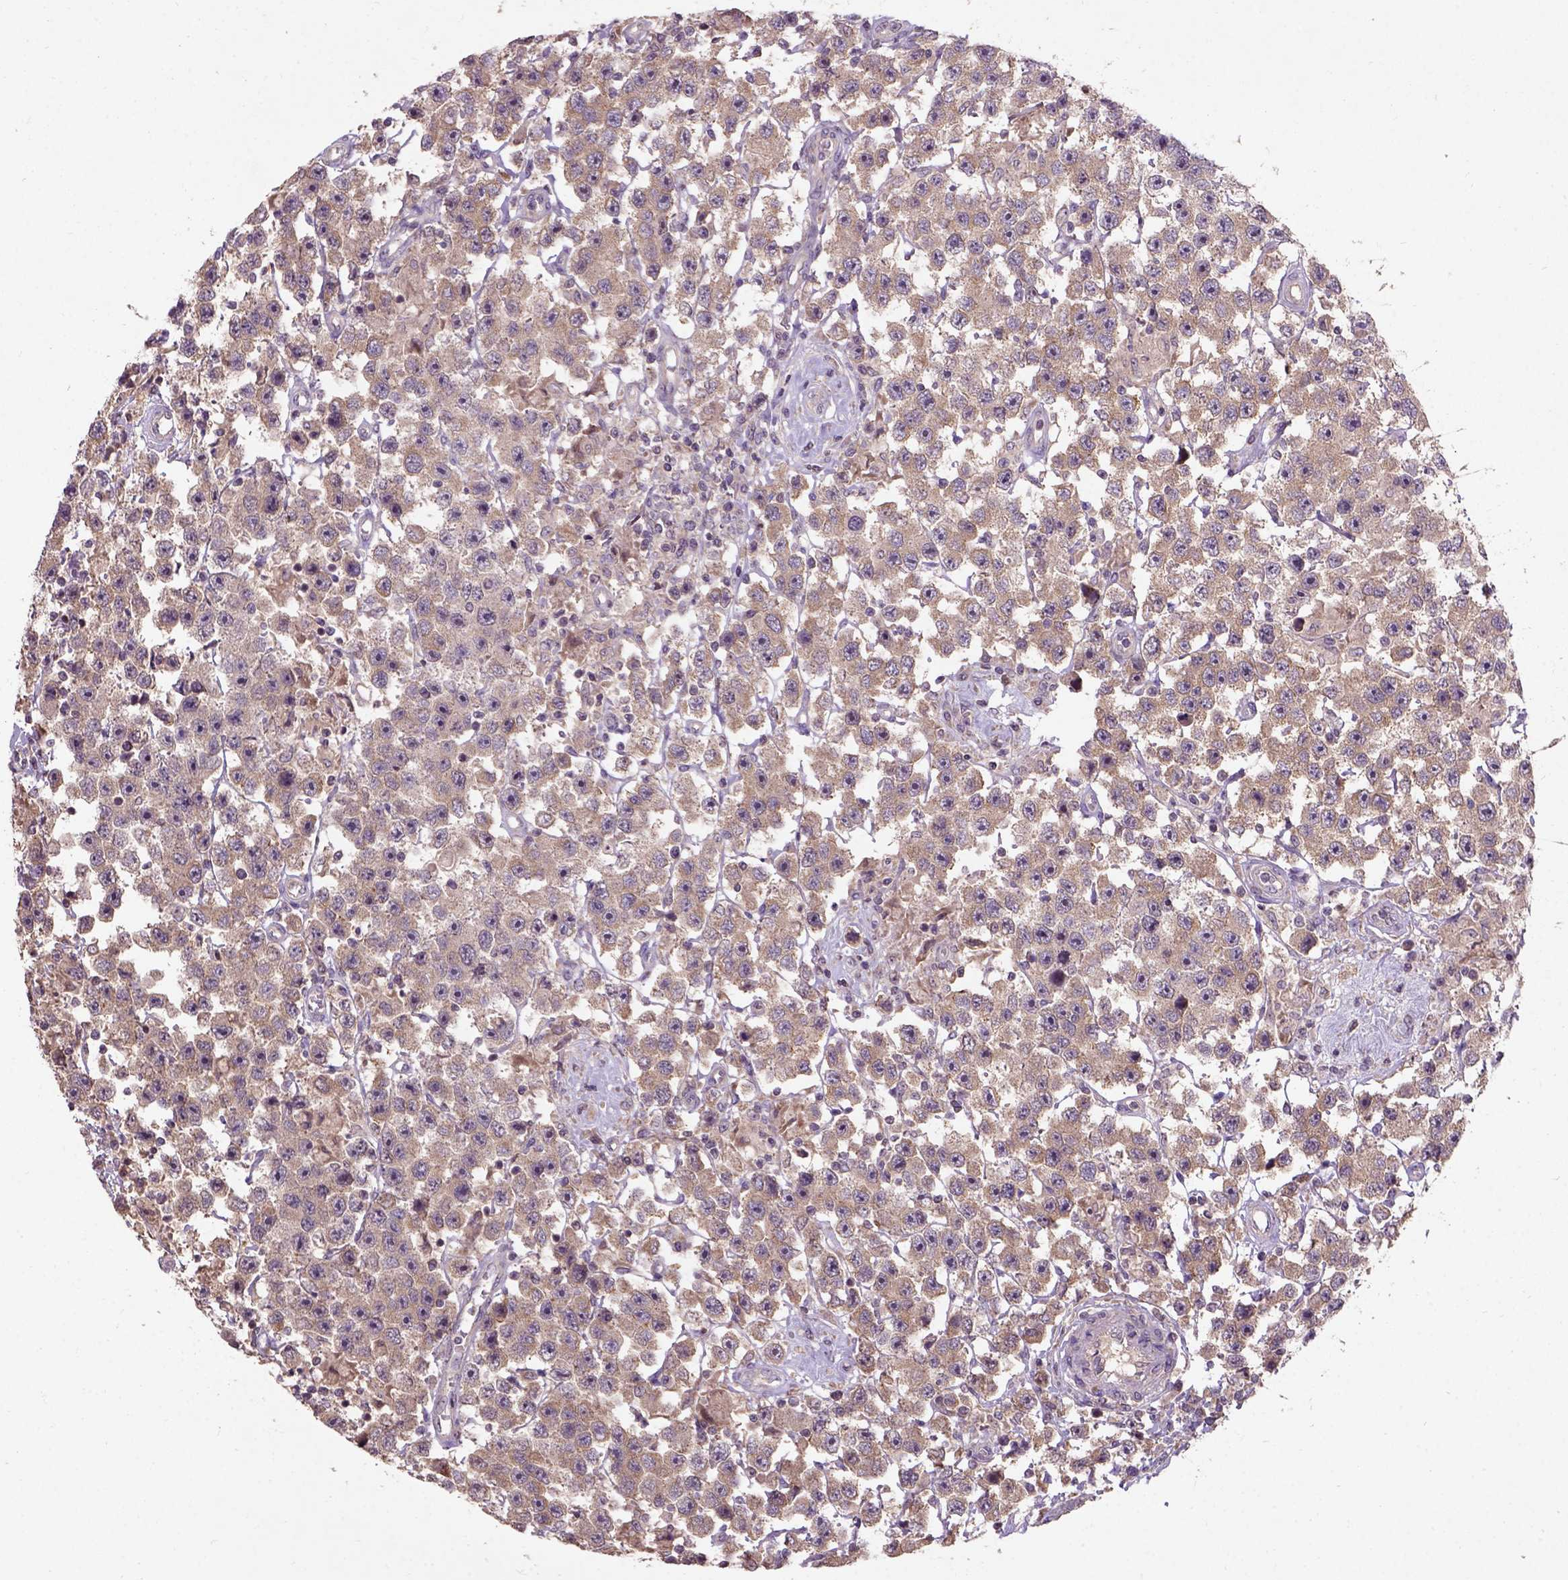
{"staining": {"intensity": "moderate", "quantity": ">75%", "location": "cytoplasmic/membranous"}, "tissue": "testis cancer", "cell_type": "Tumor cells", "image_type": "cancer", "snomed": [{"axis": "morphology", "description": "Seminoma, NOS"}, {"axis": "topography", "description": "Testis"}], "caption": "Immunohistochemical staining of human testis seminoma reveals medium levels of moderate cytoplasmic/membranous staining in about >75% of tumor cells.", "gene": "KBTBD8", "patient": {"sex": "male", "age": 45}}